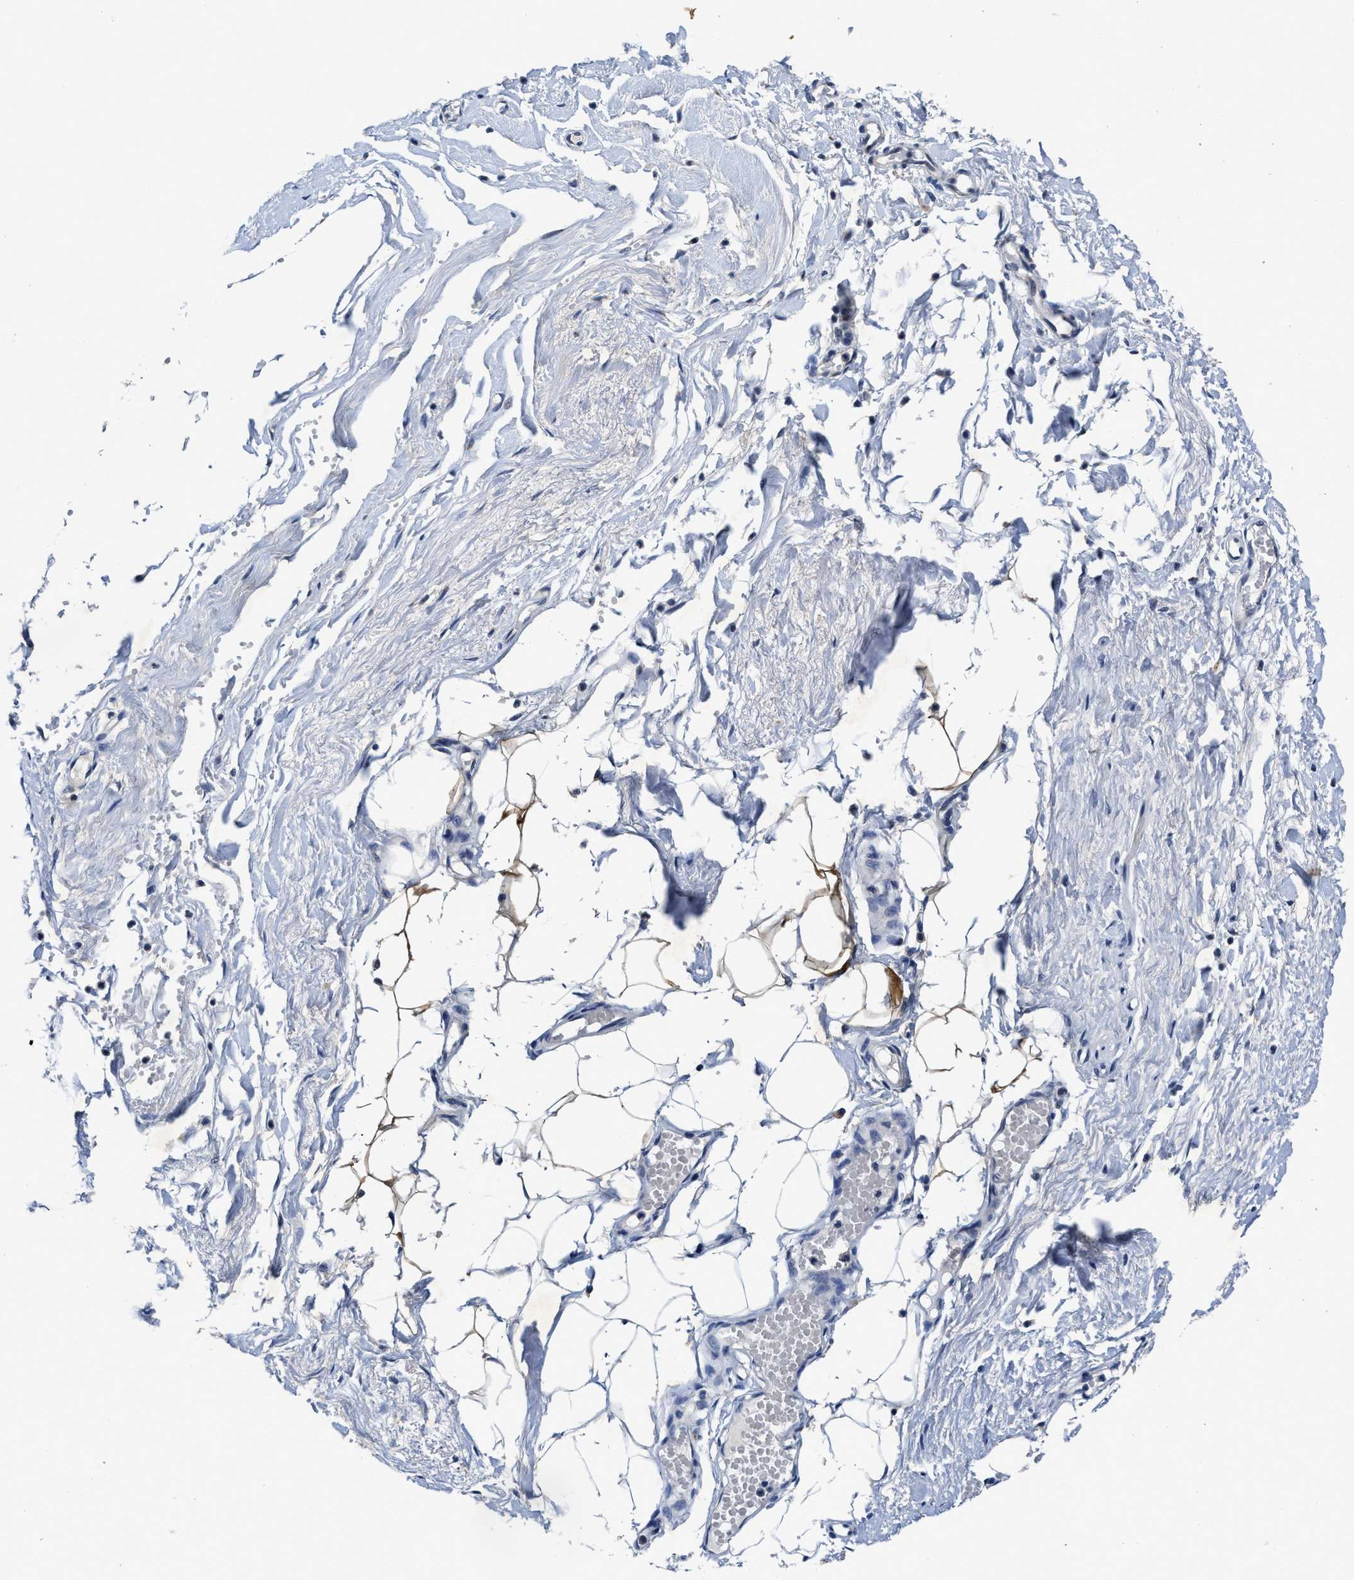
{"staining": {"intensity": "negative", "quantity": "none", "location": "none"}, "tissue": "adipose tissue", "cell_type": "Adipocytes", "image_type": "normal", "snomed": [{"axis": "morphology", "description": "Normal tissue, NOS"}, {"axis": "topography", "description": "Soft tissue"}], "caption": "Protein analysis of unremarkable adipose tissue displays no significant positivity in adipocytes. The staining is performed using DAB brown chromogen with nuclei counter-stained in using hematoxylin.", "gene": "TMEM53", "patient": {"sex": "male", "age": 72}}